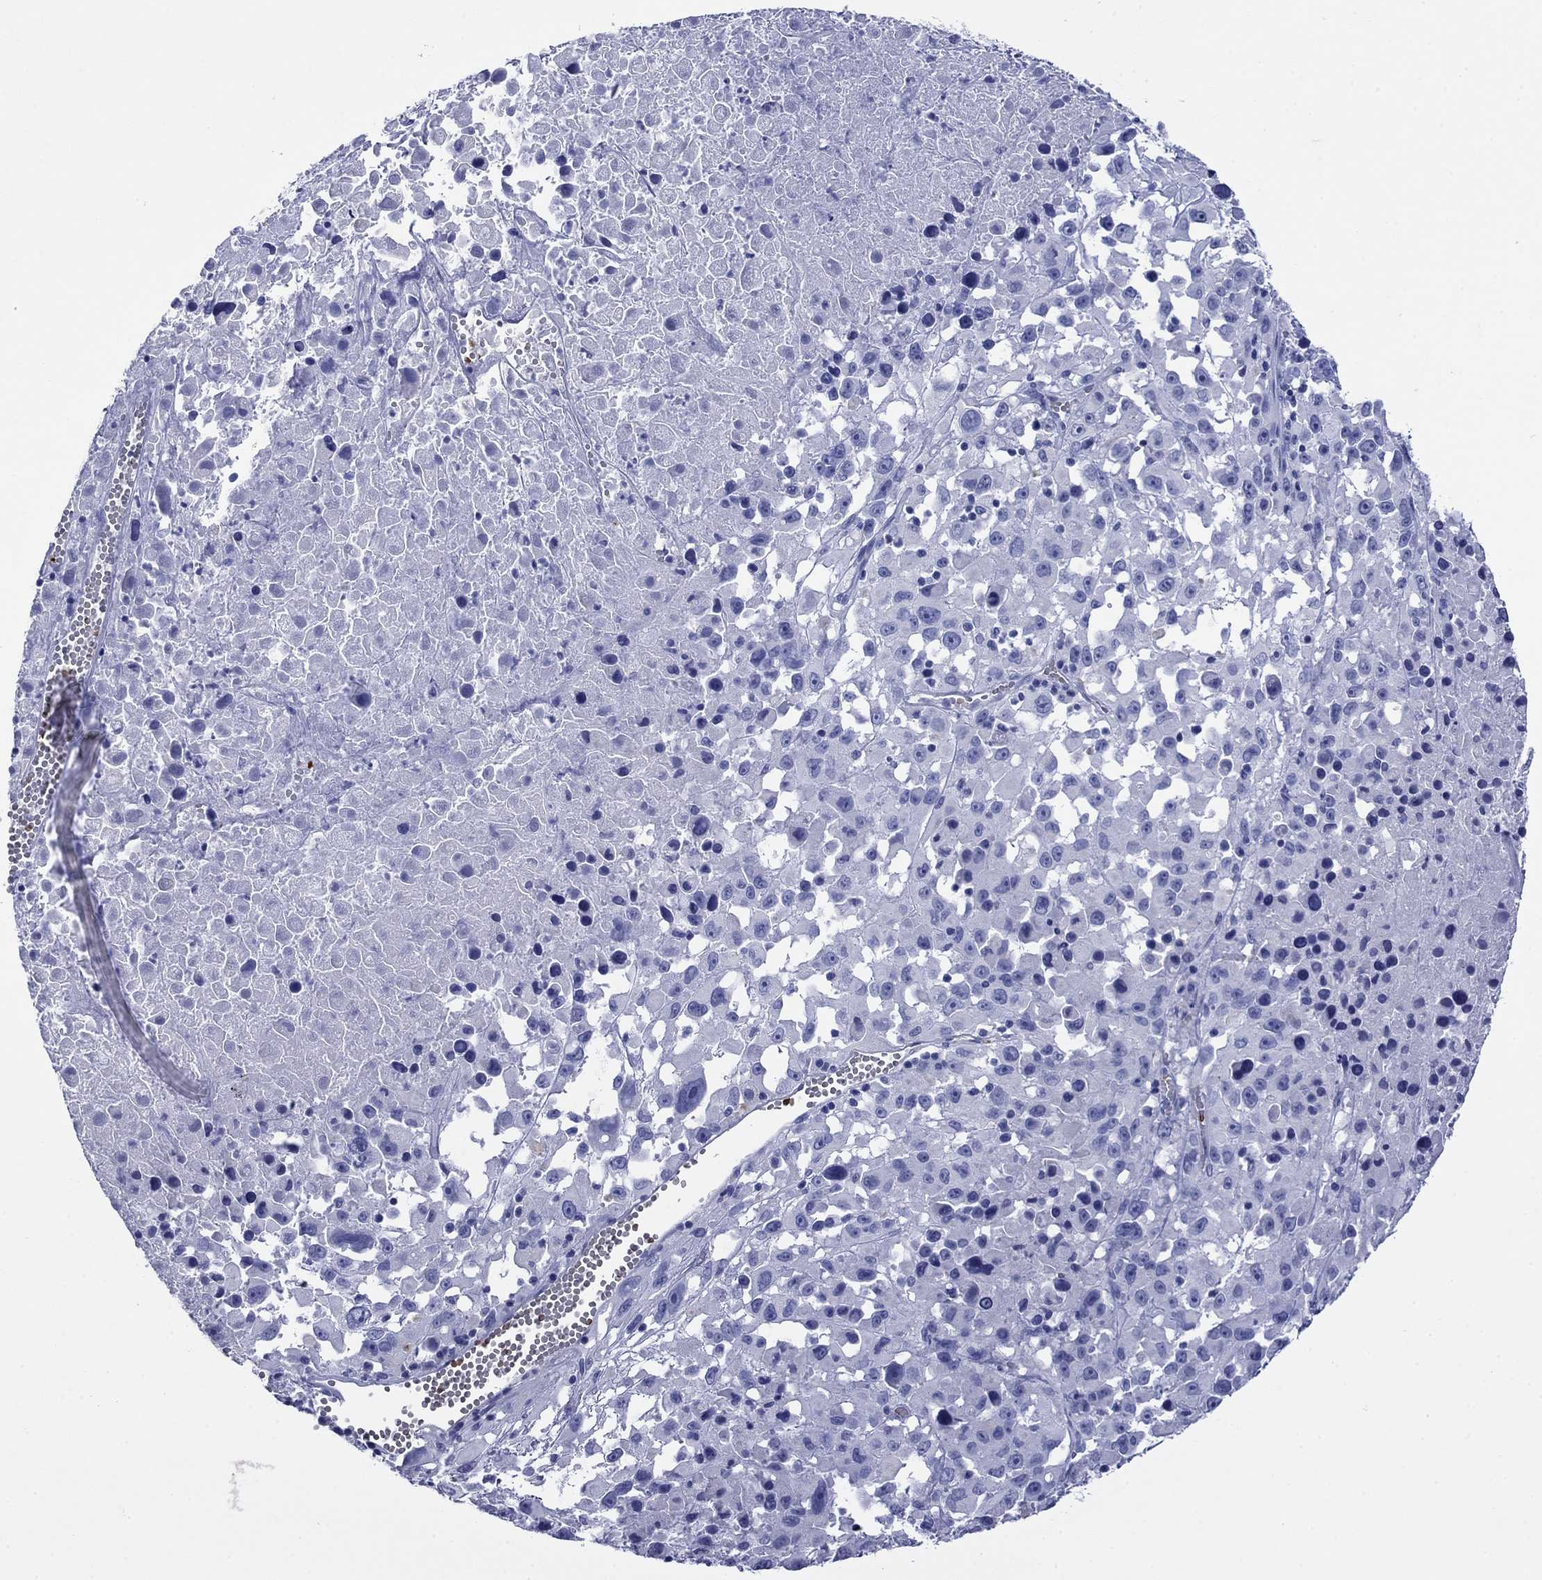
{"staining": {"intensity": "negative", "quantity": "none", "location": "none"}, "tissue": "melanoma", "cell_type": "Tumor cells", "image_type": "cancer", "snomed": [{"axis": "morphology", "description": "Malignant melanoma, Metastatic site"}, {"axis": "topography", "description": "Lymph node"}], "caption": "Tumor cells are negative for brown protein staining in melanoma.", "gene": "ROM1", "patient": {"sex": "male", "age": 50}}